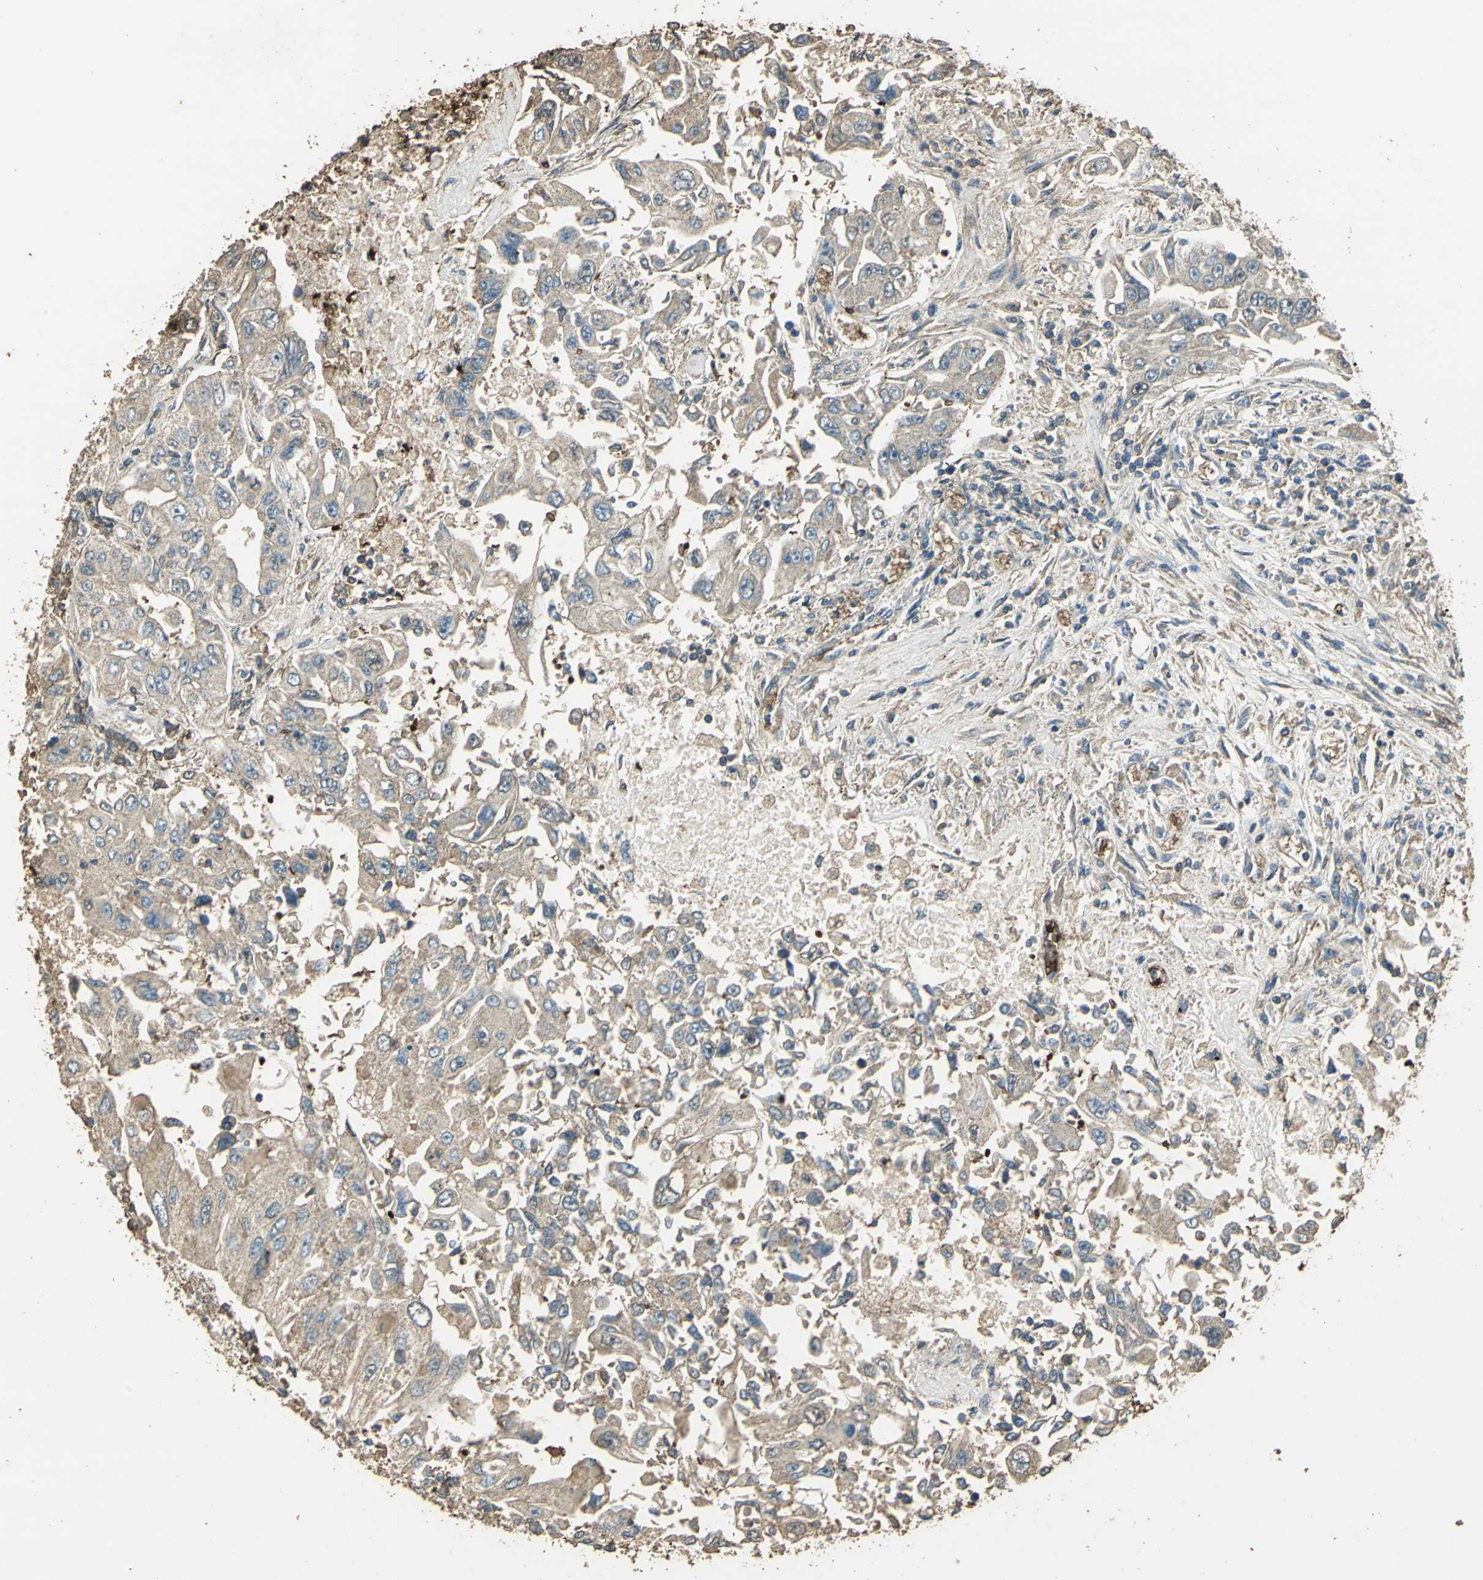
{"staining": {"intensity": "weak", "quantity": ">75%", "location": "cytoplasmic/membranous"}, "tissue": "lung cancer", "cell_type": "Tumor cells", "image_type": "cancer", "snomed": [{"axis": "morphology", "description": "Adenocarcinoma, NOS"}, {"axis": "topography", "description": "Lung"}], "caption": "High-power microscopy captured an immunohistochemistry (IHC) photomicrograph of lung cancer (adenocarcinoma), revealing weak cytoplasmic/membranous staining in about >75% of tumor cells.", "gene": "TRAPPC2", "patient": {"sex": "male", "age": 84}}